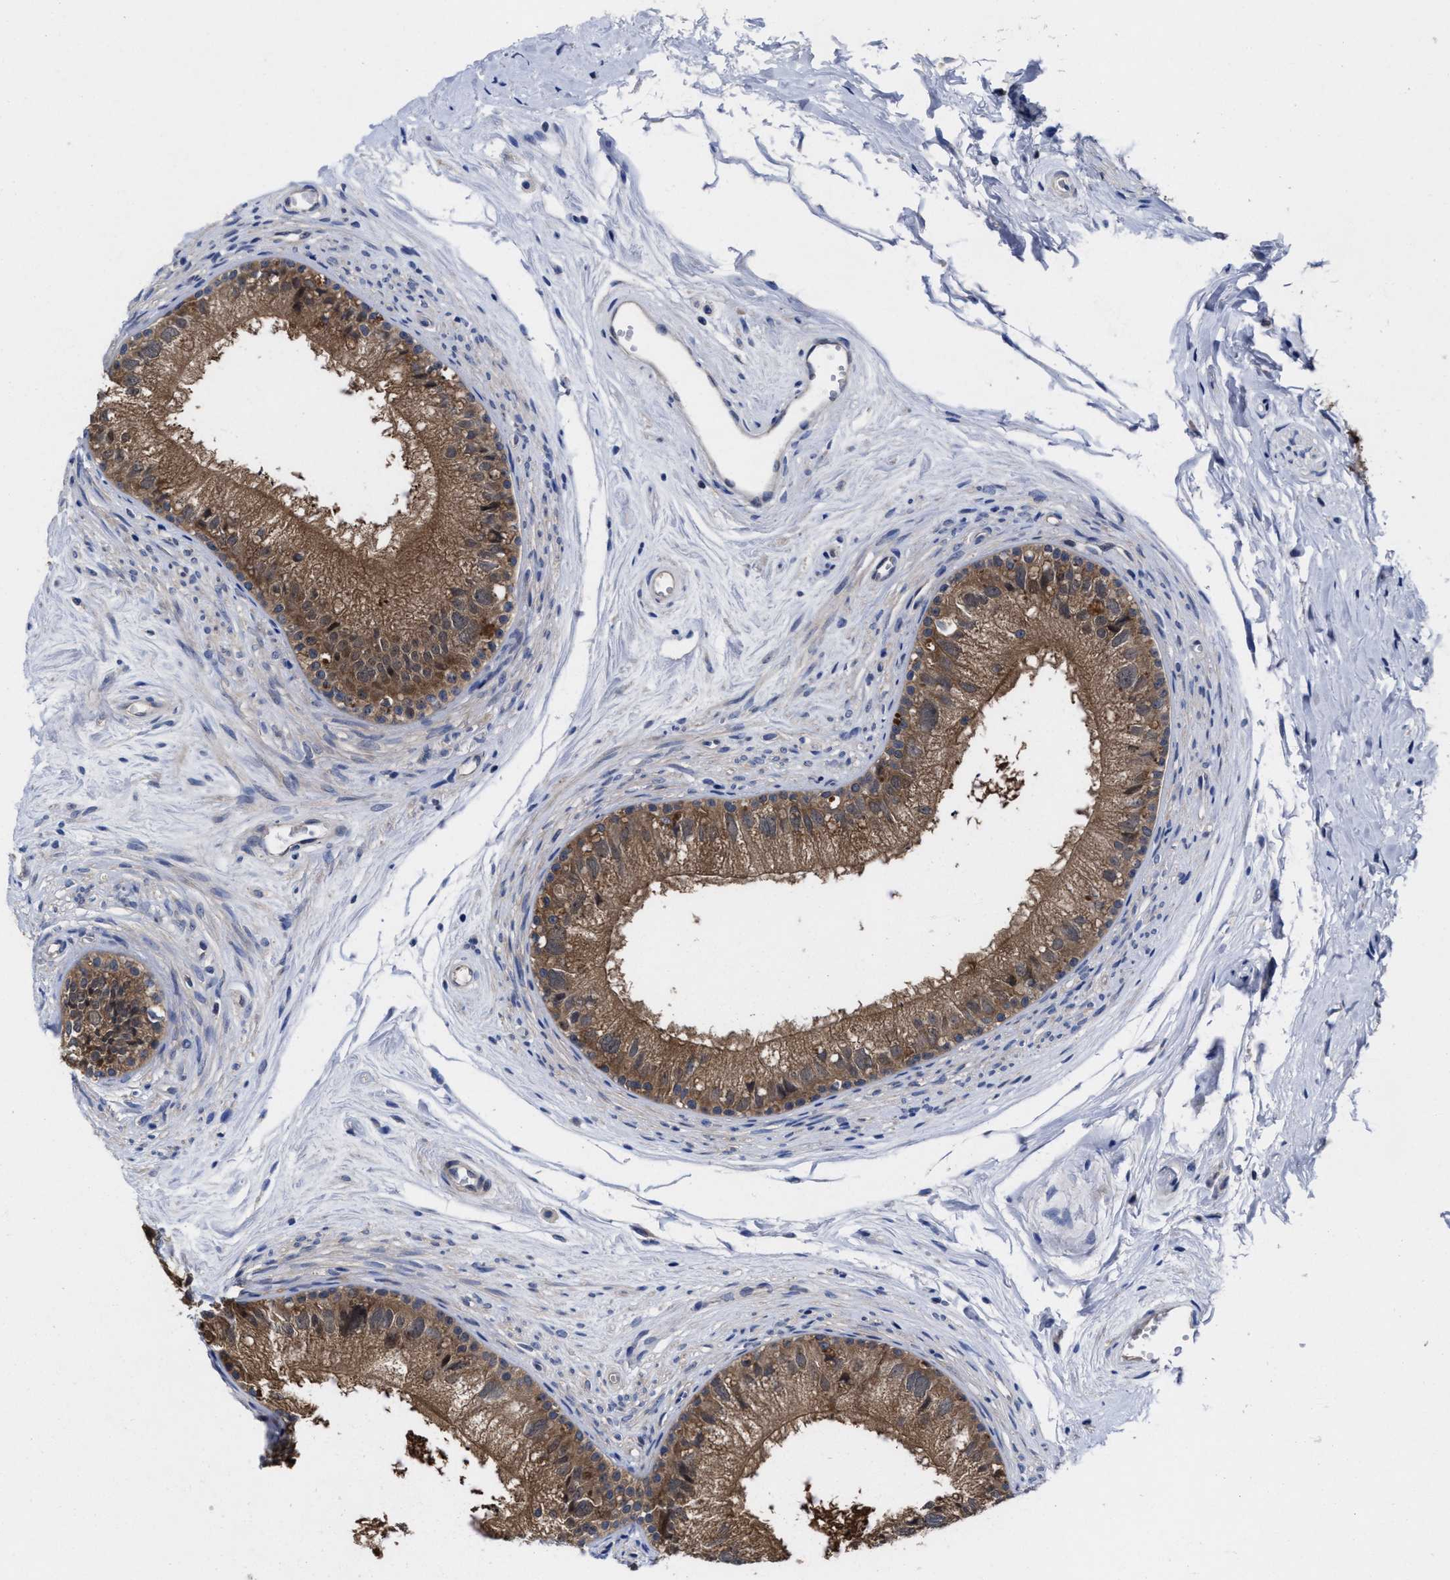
{"staining": {"intensity": "moderate", "quantity": ">75%", "location": "cytoplasmic/membranous"}, "tissue": "epididymis", "cell_type": "Glandular cells", "image_type": "normal", "snomed": [{"axis": "morphology", "description": "Normal tissue, NOS"}, {"axis": "topography", "description": "Epididymis"}], "caption": "An immunohistochemistry micrograph of unremarkable tissue is shown. Protein staining in brown highlights moderate cytoplasmic/membranous positivity in epididymis within glandular cells.", "gene": "TXNDC17", "patient": {"sex": "male", "age": 56}}